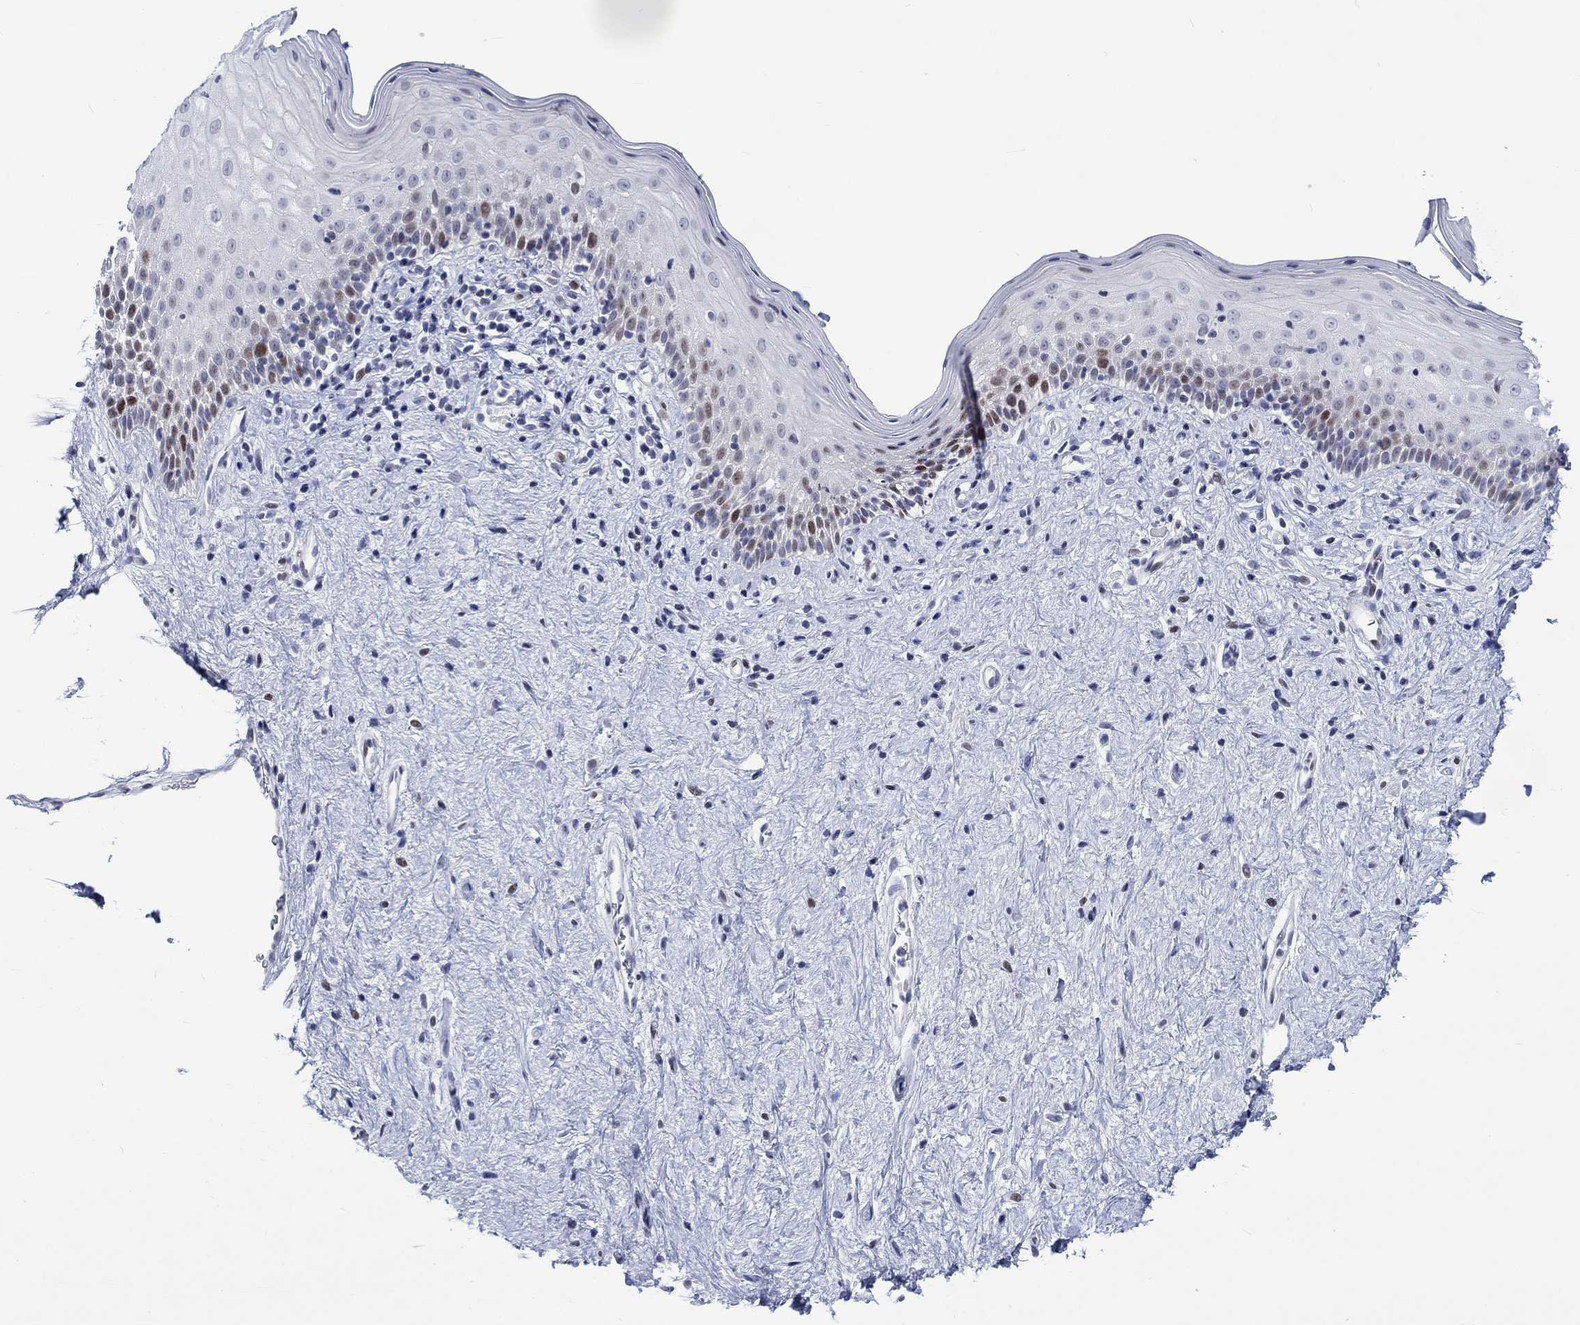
{"staining": {"intensity": "strong", "quantity": "<25%", "location": "nuclear"}, "tissue": "vagina", "cell_type": "Squamous epithelial cells", "image_type": "normal", "snomed": [{"axis": "morphology", "description": "Normal tissue, NOS"}, {"axis": "topography", "description": "Vagina"}], "caption": "Protein expression analysis of benign human vagina reveals strong nuclear staining in about <25% of squamous epithelial cells. (DAB (3,3'-diaminobenzidine) = brown stain, brightfield microscopy at high magnification).", "gene": "CDCA2", "patient": {"sex": "female", "age": 47}}